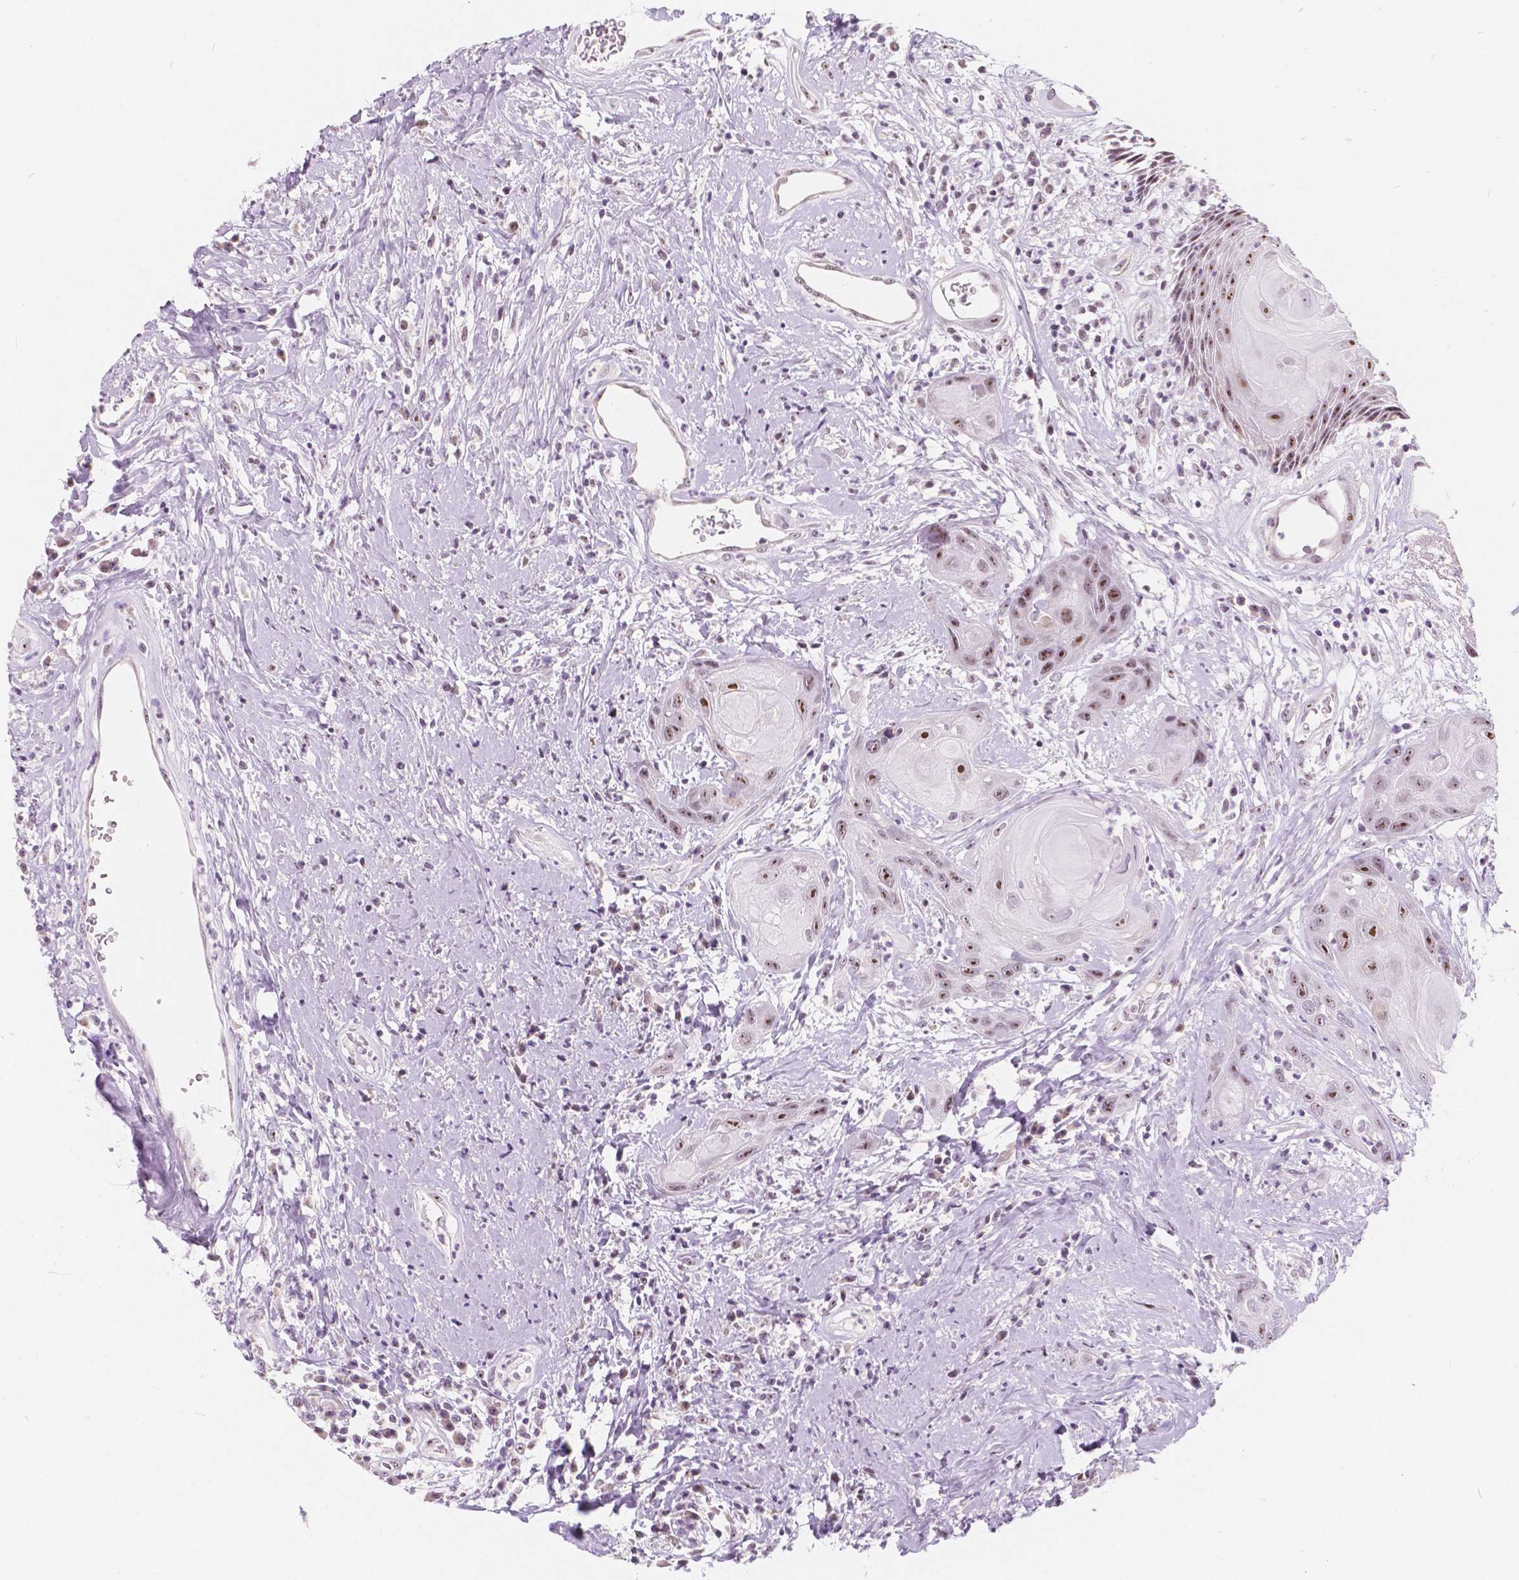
{"staining": {"intensity": "moderate", "quantity": ">75%", "location": "nuclear"}, "tissue": "head and neck cancer", "cell_type": "Tumor cells", "image_type": "cancer", "snomed": [{"axis": "morphology", "description": "Squamous cell carcinoma, NOS"}, {"axis": "topography", "description": "Head-Neck"}], "caption": "Head and neck cancer (squamous cell carcinoma) stained with a brown dye shows moderate nuclear positive positivity in about >75% of tumor cells.", "gene": "NOLC1", "patient": {"sex": "male", "age": 57}}